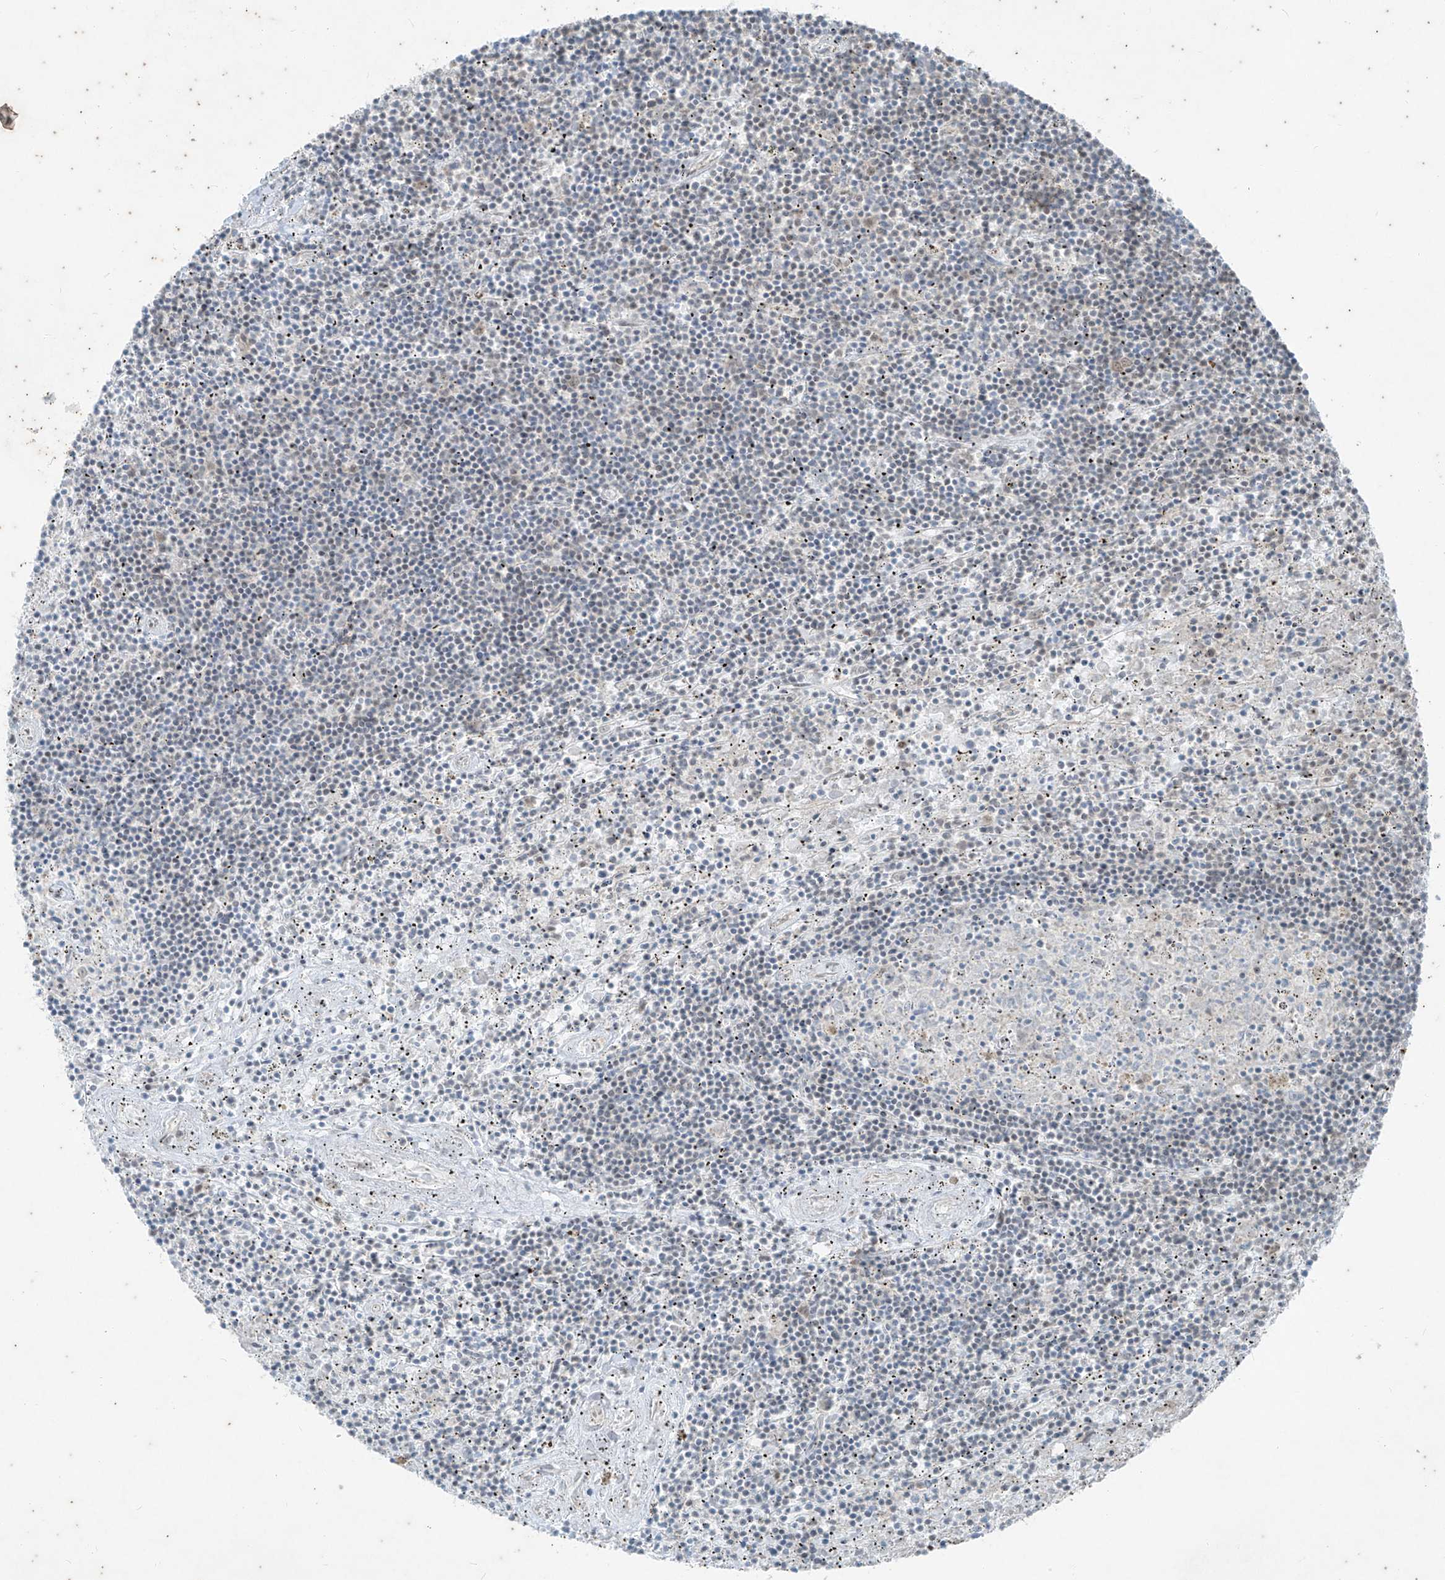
{"staining": {"intensity": "negative", "quantity": "none", "location": "none"}, "tissue": "lymphoma", "cell_type": "Tumor cells", "image_type": "cancer", "snomed": [{"axis": "morphology", "description": "Malignant lymphoma, non-Hodgkin's type, Low grade"}, {"axis": "topography", "description": "Spleen"}], "caption": "Lymphoma was stained to show a protein in brown. There is no significant expression in tumor cells.", "gene": "ZNF354B", "patient": {"sex": "male", "age": 76}}